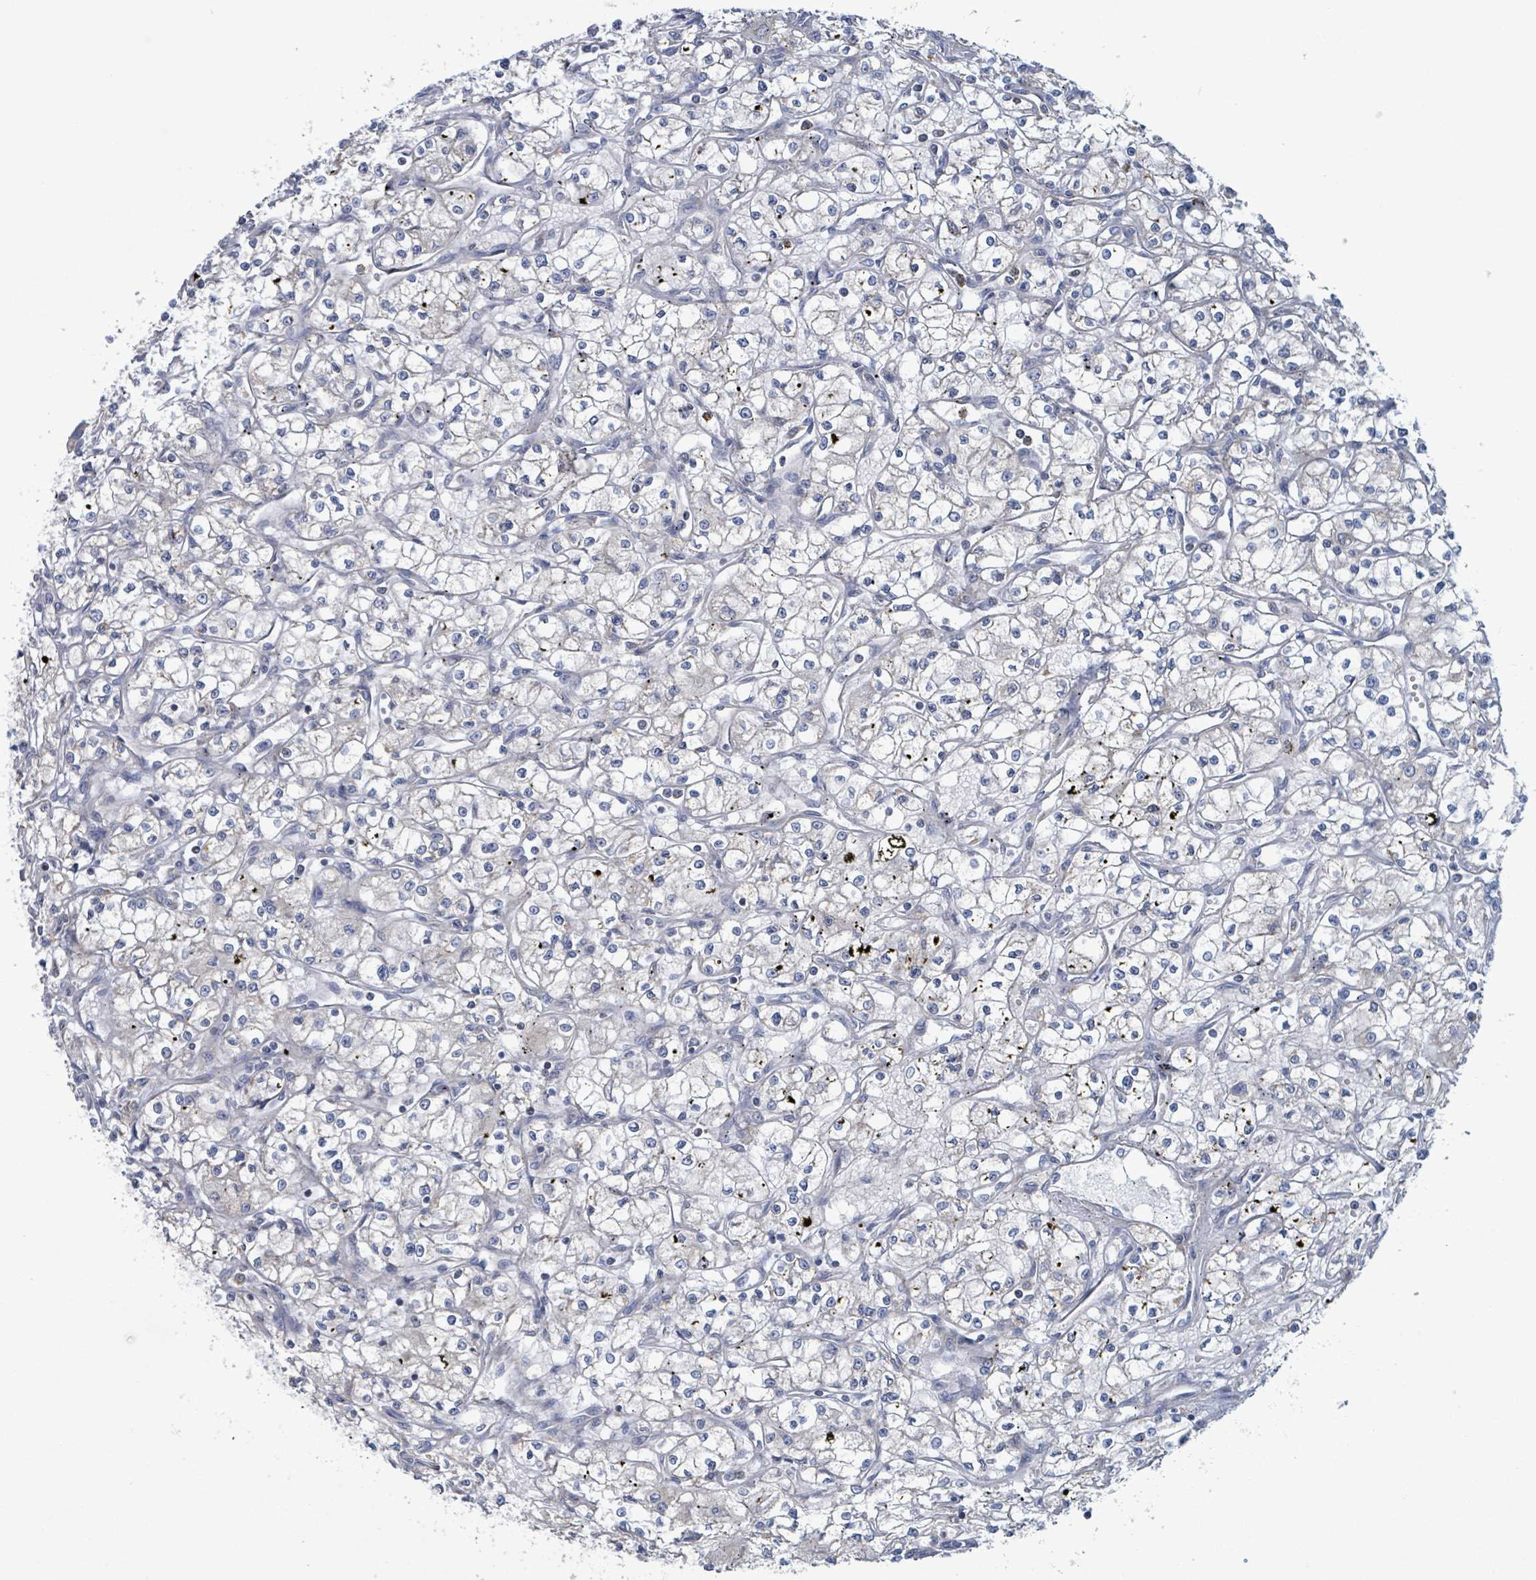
{"staining": {"intensity": "negative", "quantity": "none", "location": "none"}, "tissue": "renal cancer", "cell_type": "Tumor cells", "image_type": "cancer", "snomed": [{"axis": "morphology", "description": "Adenocarcinoma, NOS"}, {"axis": "topography", "description": "Kidney"}], "caption": "Immunohistochemistry of human adenocarcinoma (renal) reveals no positivity in tumor cells. (DAB IHC, high magnification).", "gene": "AKR1C4", "patient": {"sex": "male", "age": 59}}